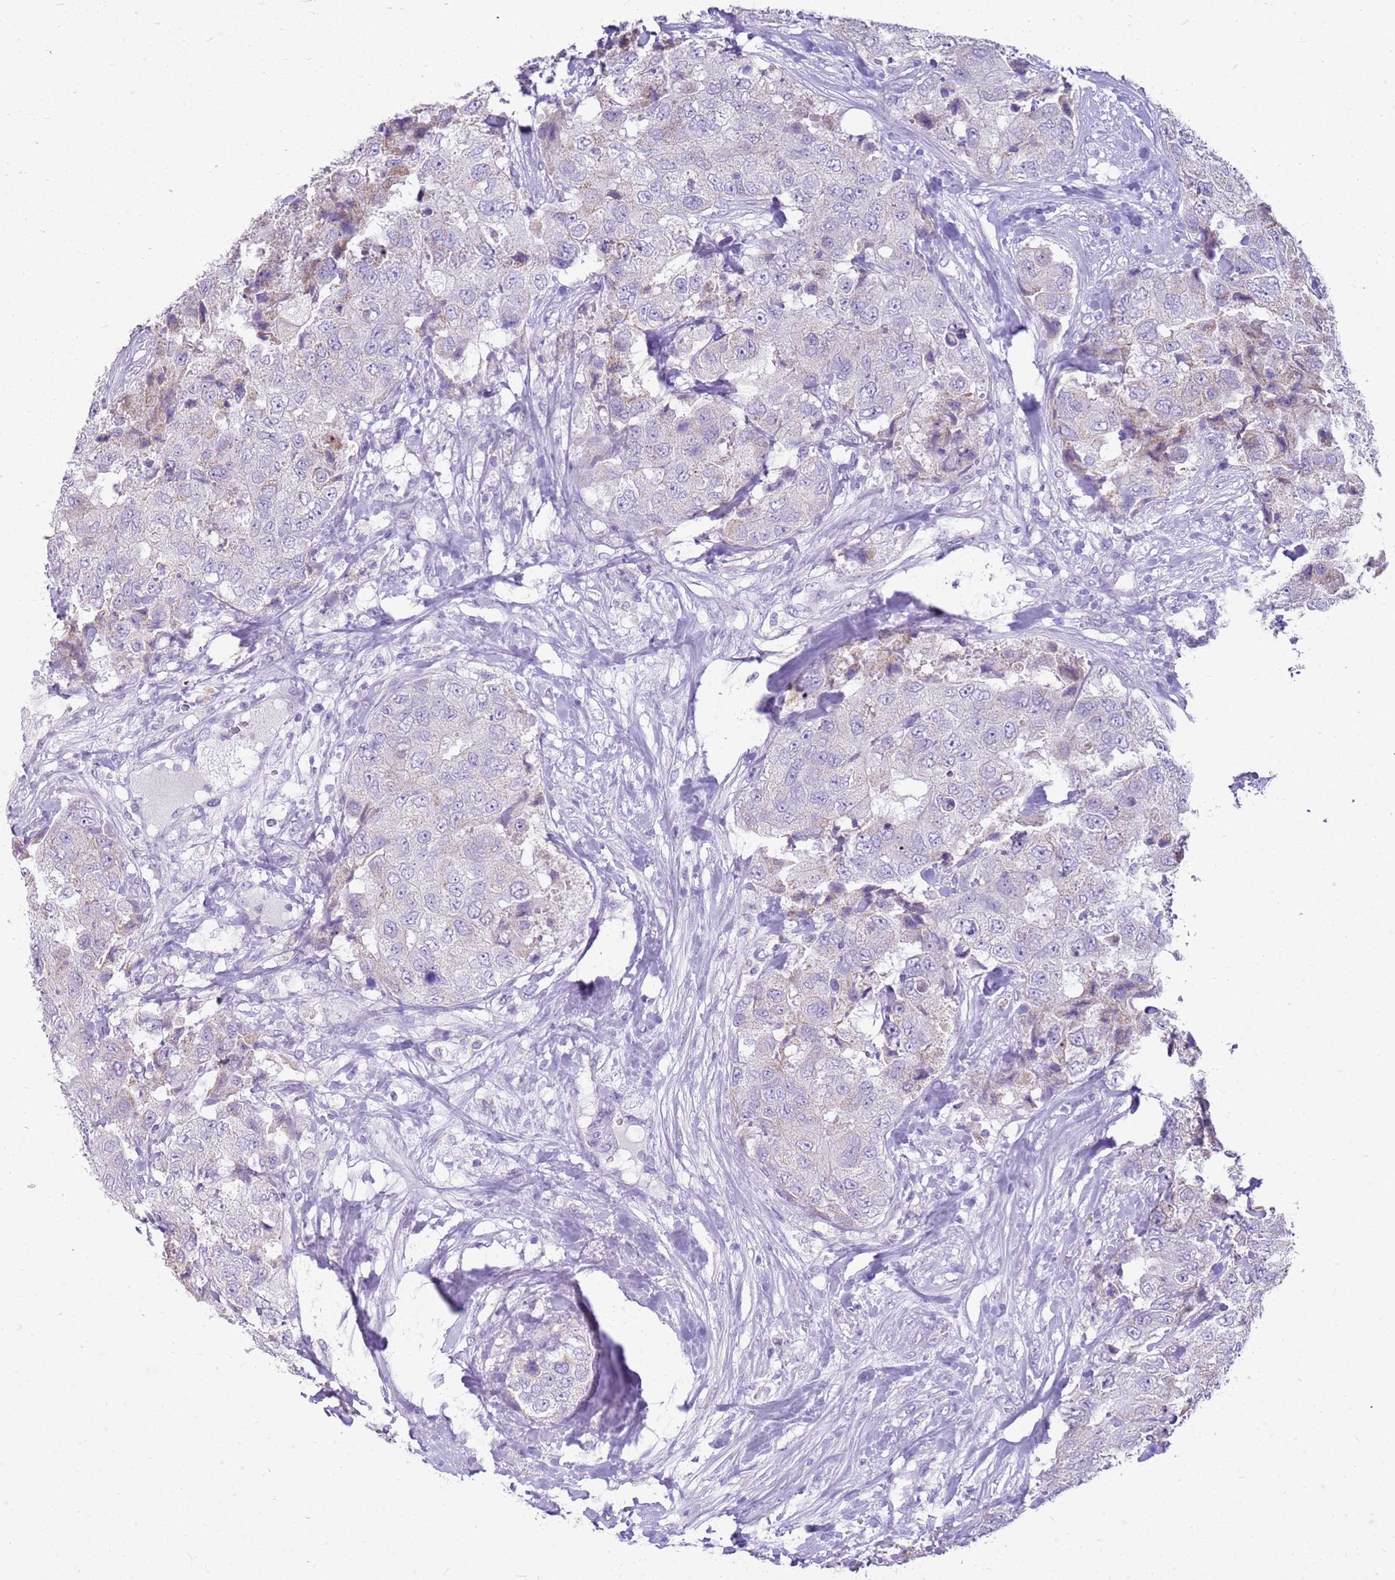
{"staining": {"intensity": "negative", "quantity": "none", "location": "none"}, "tissue": "breast cancer", "cell_type": "Tumor cells", "image_type": "cancer", "snomed": [{"axis": "morphology", "description": "Duct carcinoma"}, {"axis": "topography", "description": "Breast"}], "caption": "Immunohistochemical staining of human breast infiltrating ductal carcinoma demonstrates no significant positivity in tumor cells.", "gene": "FABP2", "patient": {"sex": "female", "age": 62}}